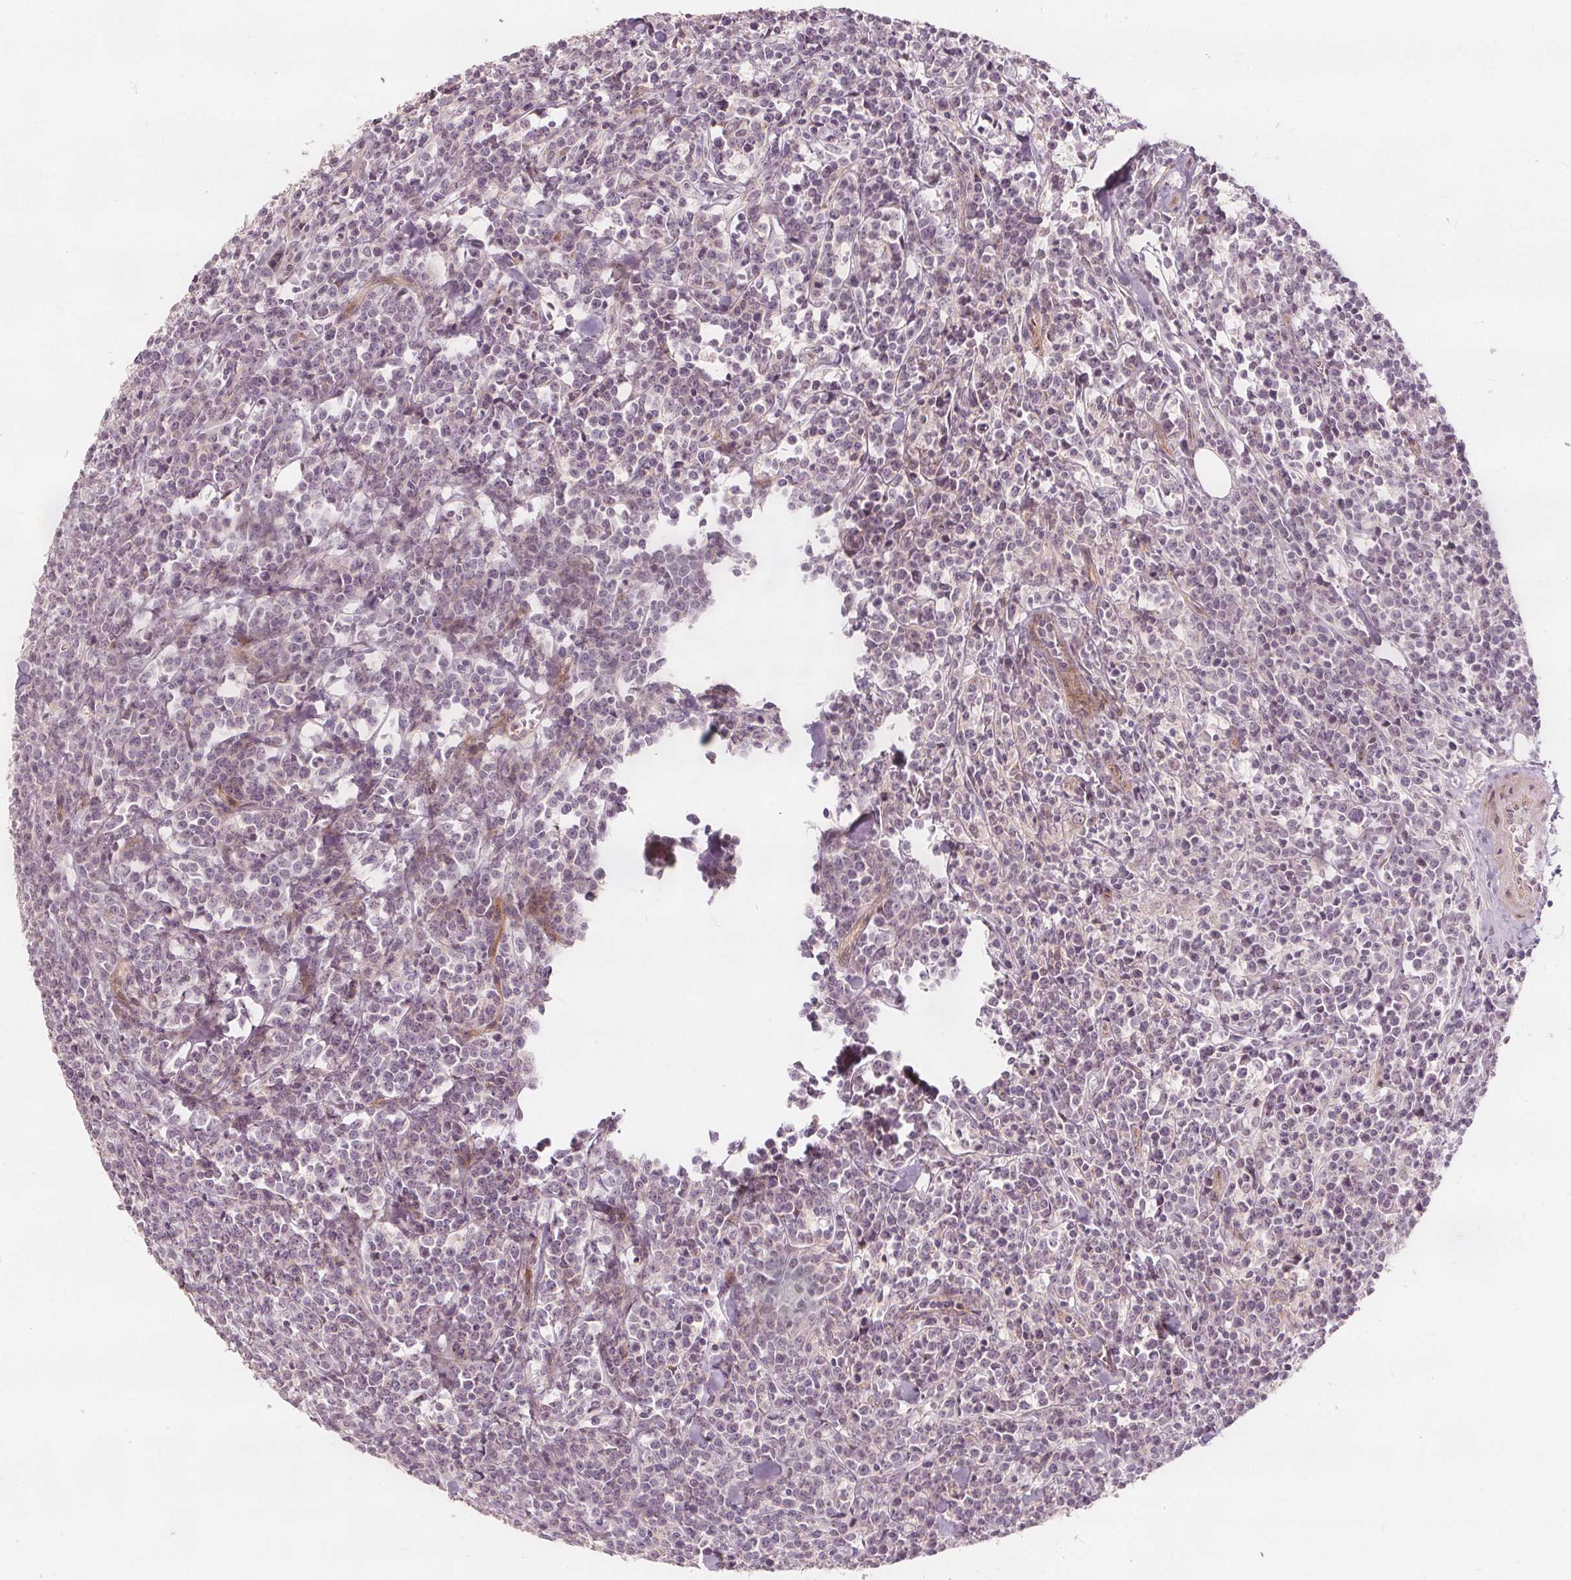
{"staining": {"intensity": "negative", "quantity": "none", "location": "none"}, "tissue": "lymphoma", "cell_type": "Tumor cells", "image_type": "cancer", "snomed": [{"axis": "morphology", "description": "Malignant lymphoma, non-Hodgkin's type, High grade"}, {"axis": "topography", "description": "Small intestine"}], "caption": "This is an immunohistochemistry photomicrograph of malignant lymphoma, non-Hodgkin's type (high-grade). There is no expression in tumor cells.", "gene": "PTPRT", "patient": {"sex": "female", "age": 56}}